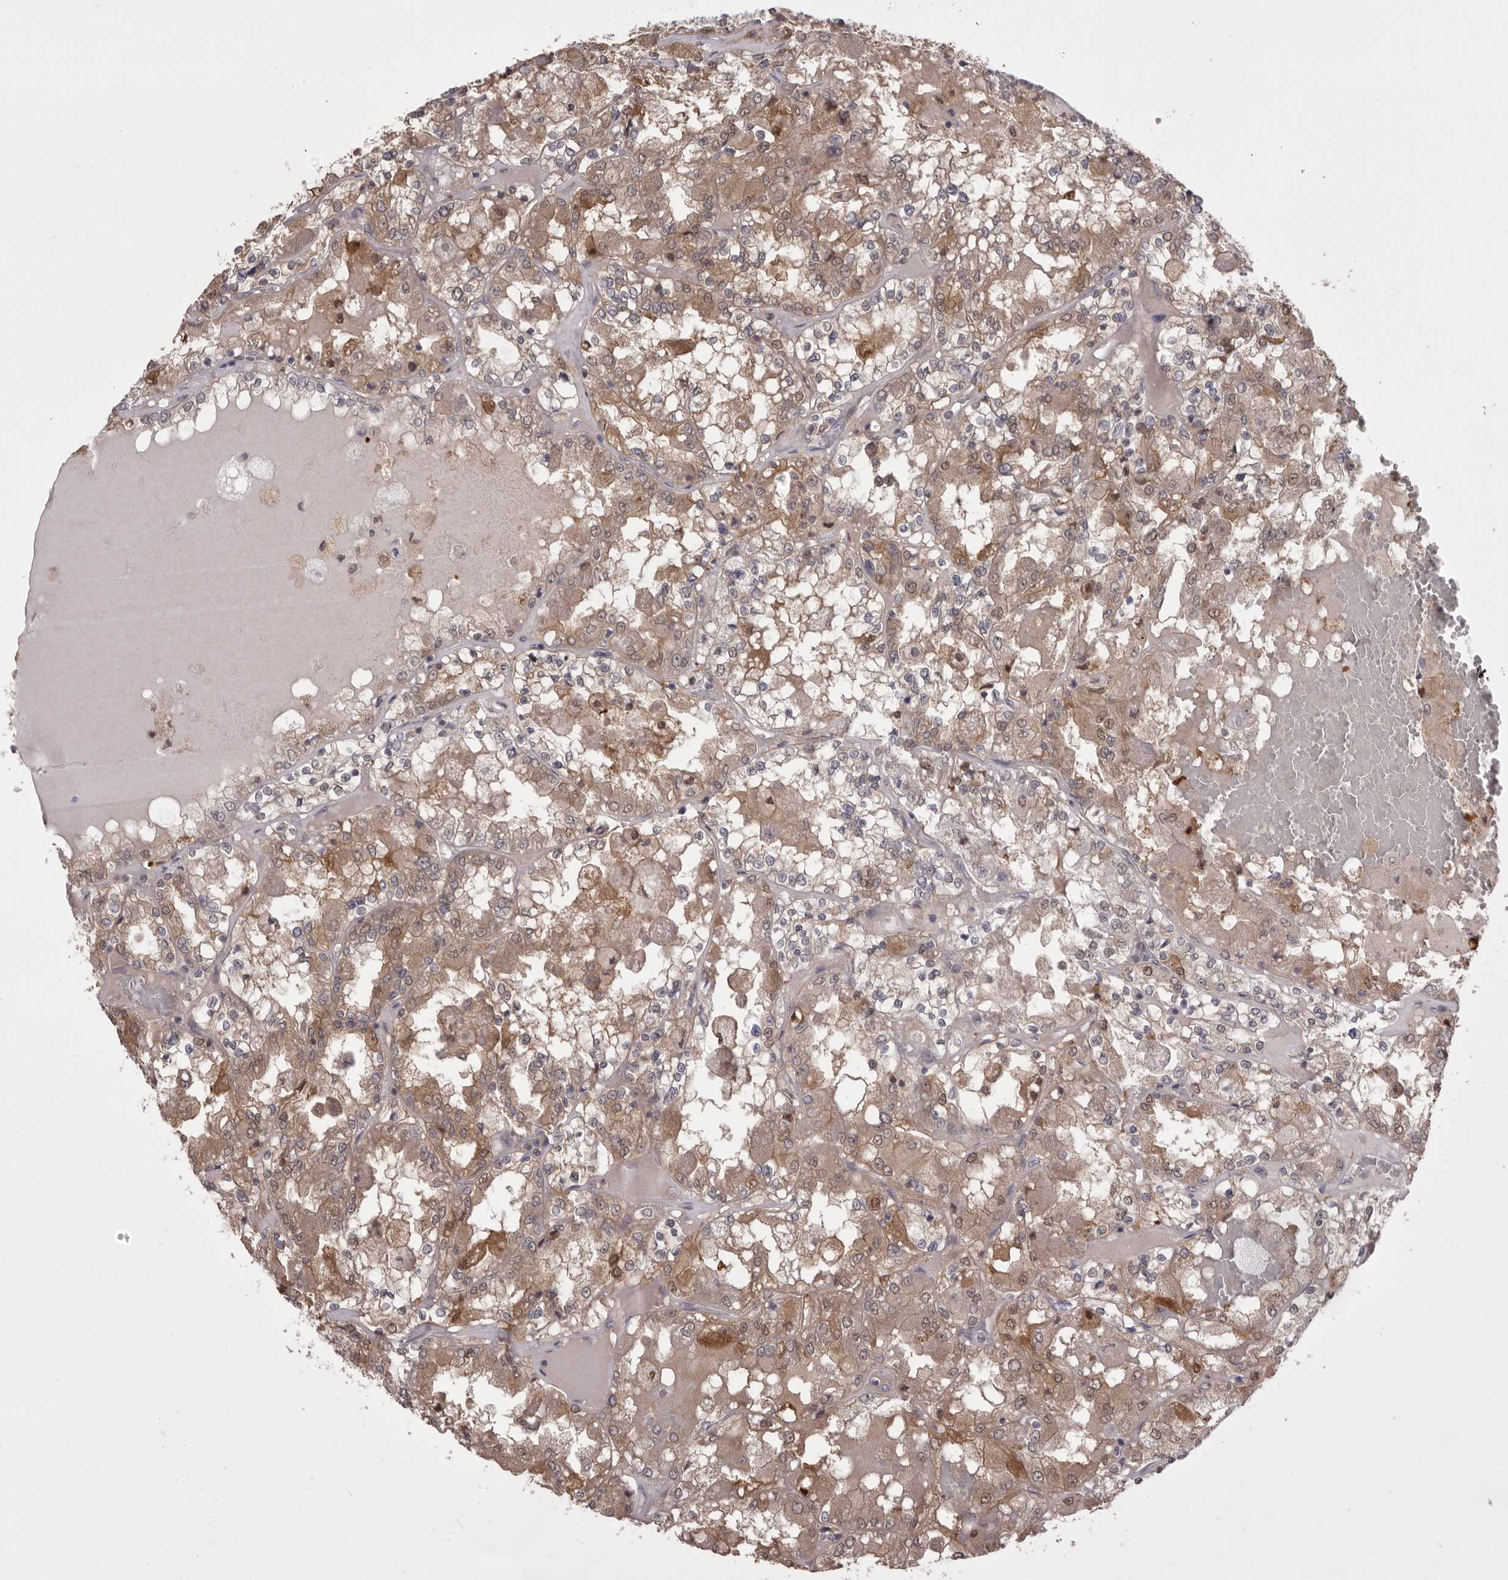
{"staining": {"intensity": "moderate", "quantity": "25%-75%", "location": "cytoplasmic/membranous"}, "tissue": "renal cancer", "cell_type": "Tumor cells", "image_type": "cancer", "snomed": [{"axis": "morphology", "description": "Adenocarcinoma, NOS"}, {"axis": "topography", "description": "Kidney"}], "caption": "The photomicrograph exhibits immunohistochemical staining of renal adenocarcinoma. There is moderate cytoplasmic/membranous expression is appreciated in about 25%-75% of tumor cells.", "gene": "MDH1", "patient": {"sex": "female", "age": 56}}